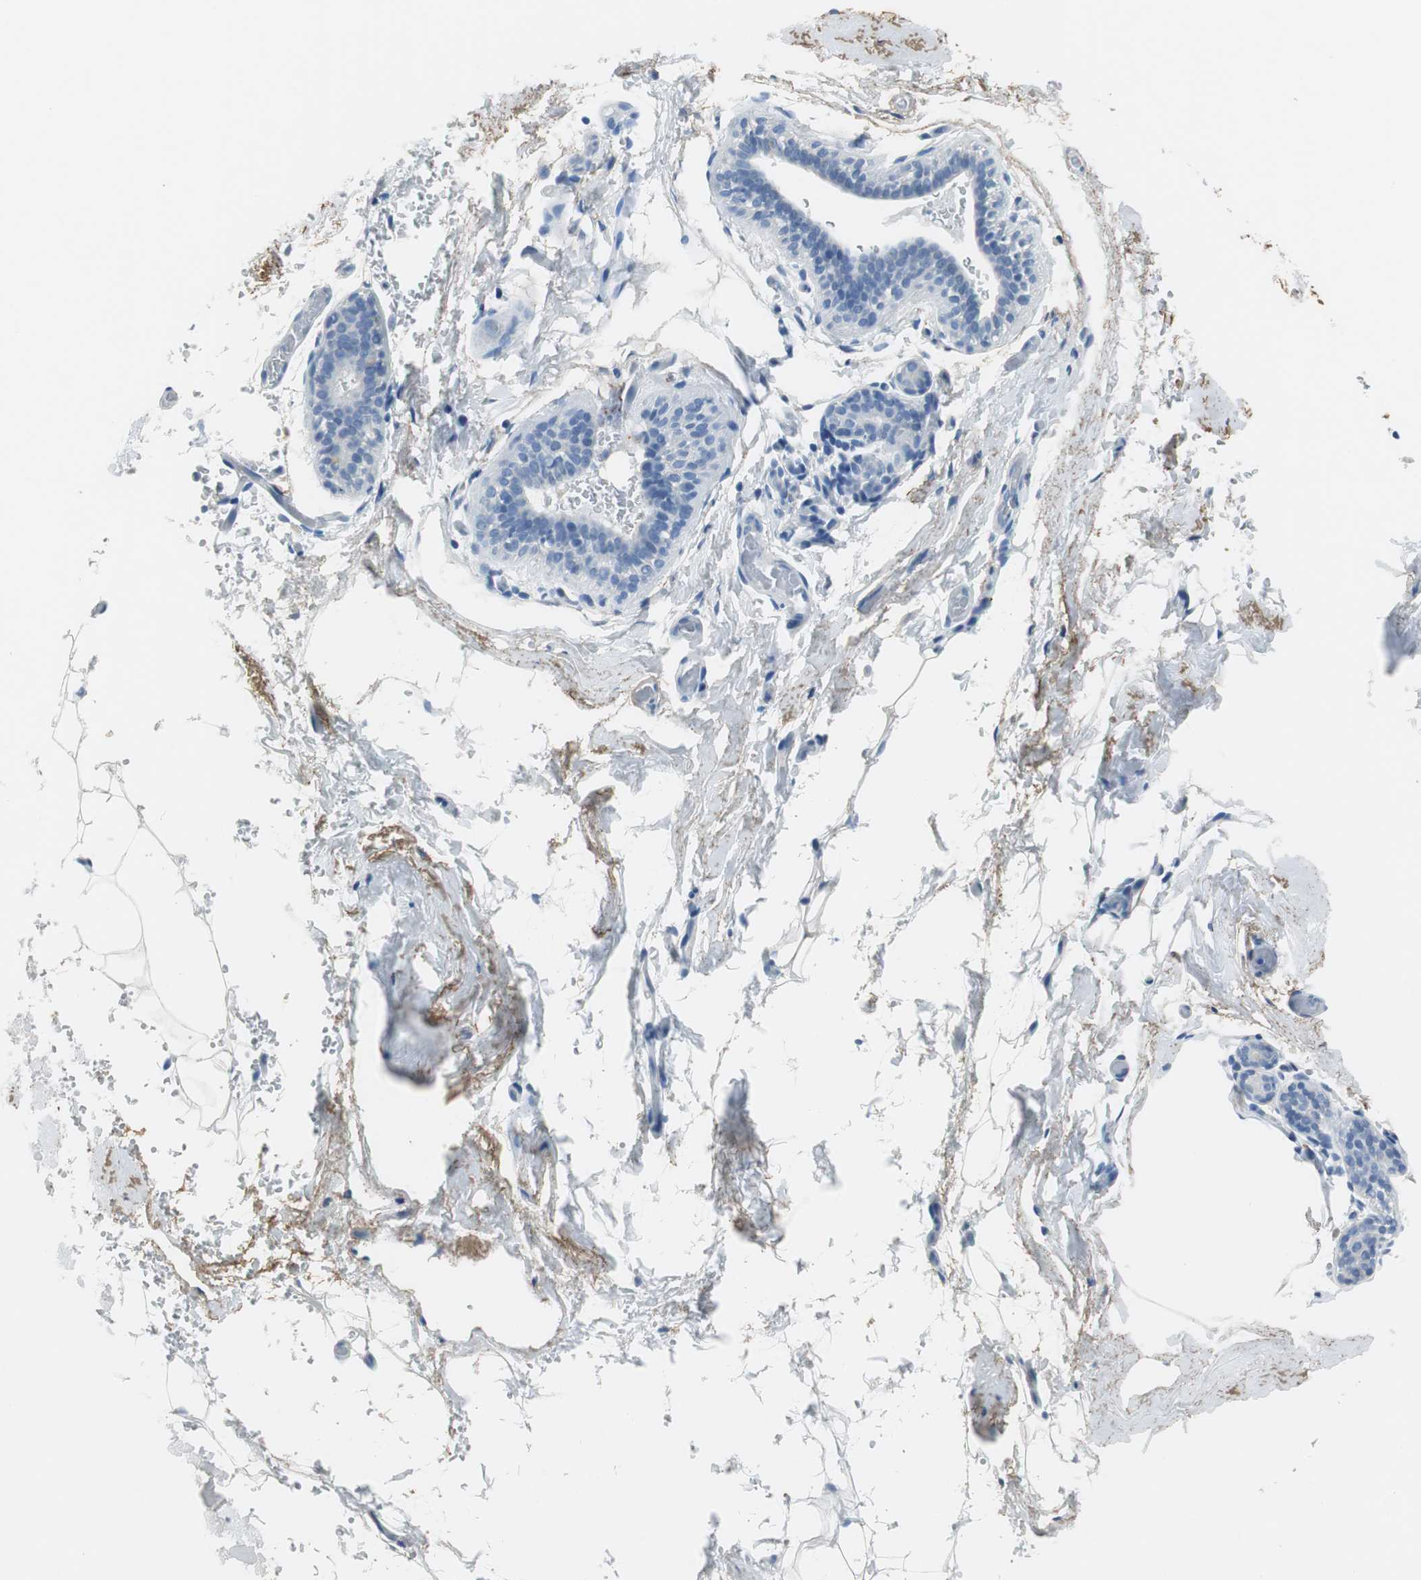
{"staining": {"intensity": "negative", "quantity": "none", "location": "none"}, "tissue": "breast", "cell_type": "Adipocytes", "image_type": "normal", "snomed": [{"axis": "morphology", "description": "Normal tissue, NOS"}, {"axis": "topography", "description": "Breast"}, {"axis": "topography", "description": "Soft tissue"}], "caption": "Immunohistochemistry (IHC) histopathology image of unremarkable breast: breast stained with DAB (3,3'-diaminobenzidine) exhibits no significant protein staining in adipocytes. (DAB IHC with hematoxylin counter stain).", "gene": "MUC7", "patient": {"sex": "female", "age": 75}}